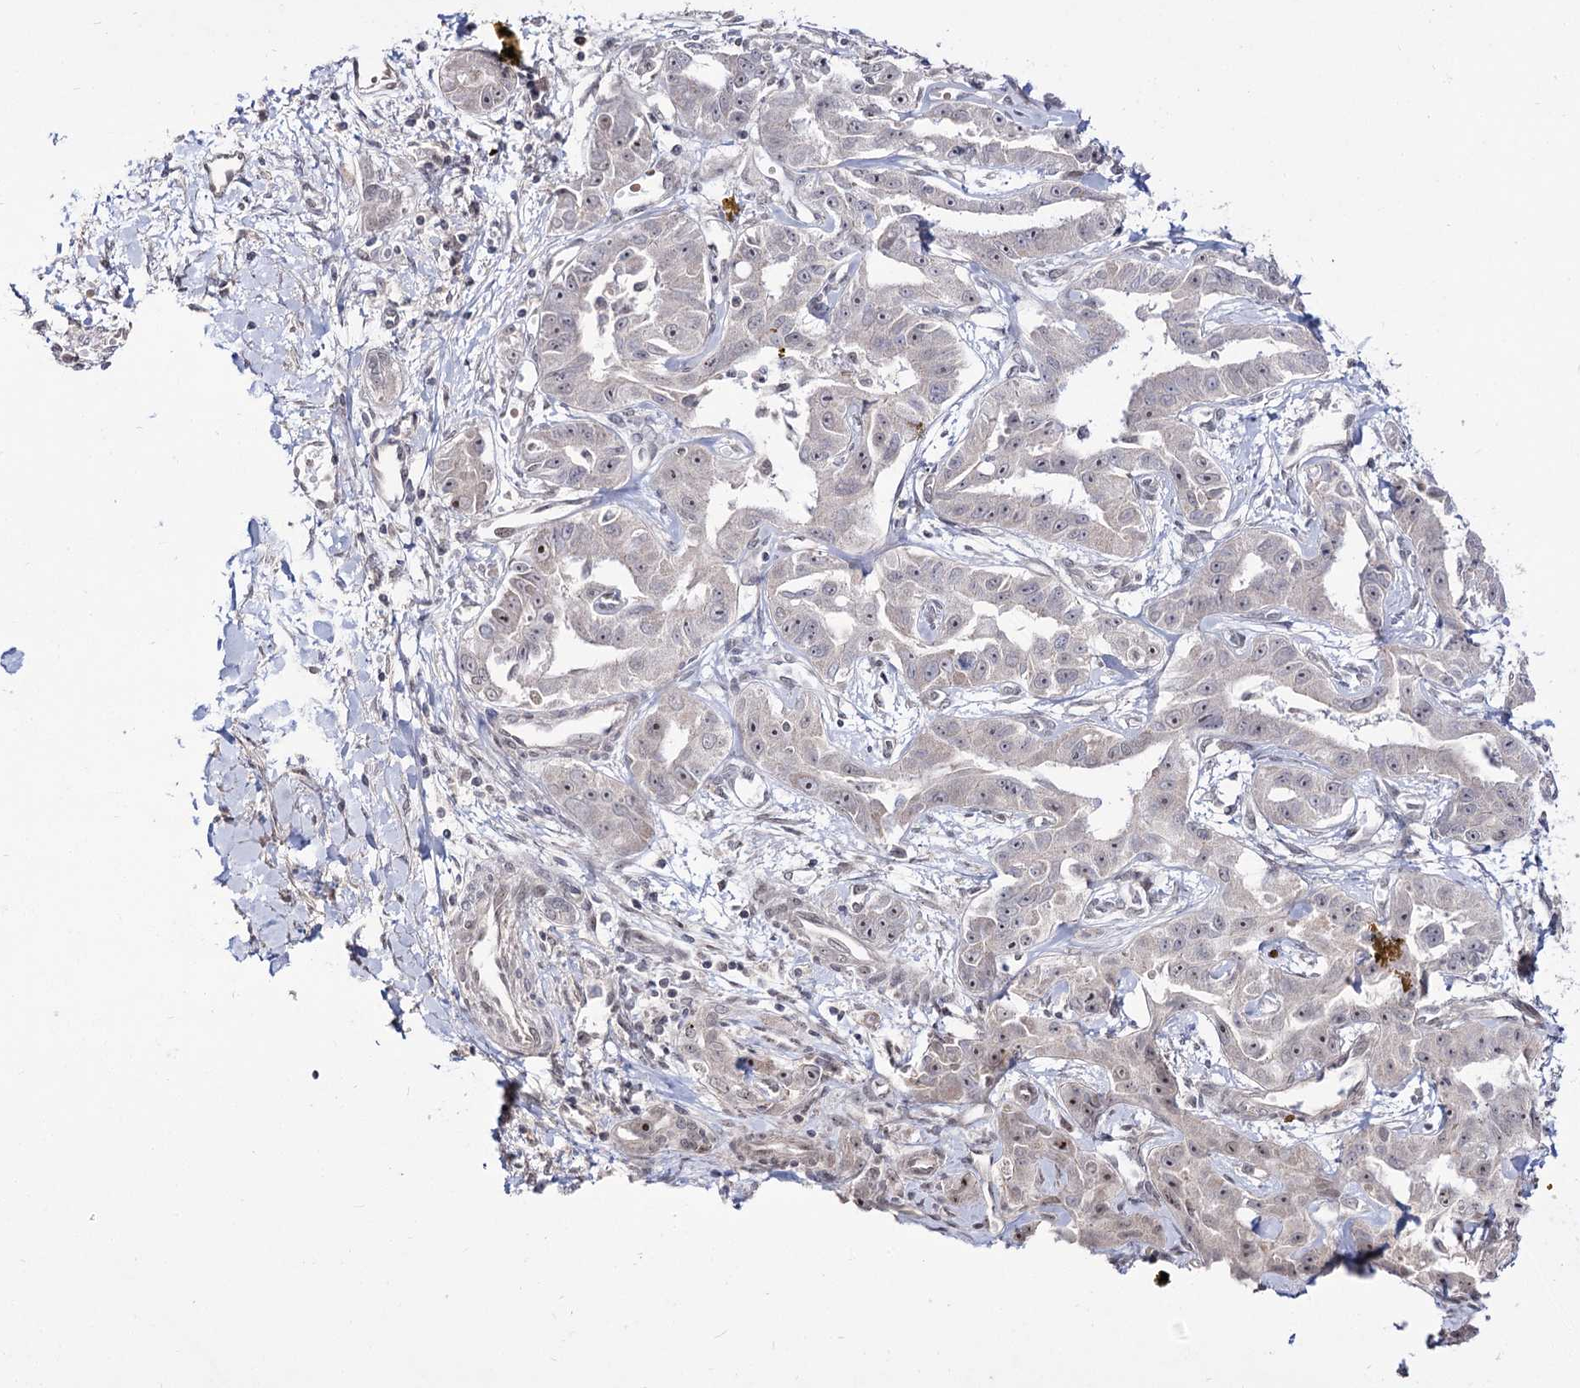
{"staining": {"intensity": "weak", "quantity": "<25%", "location": "nuclear"}, "tissue": "liver cancer", "cell_type": "Tumor cells", "image_type": "cancer", "snomed": [{"axis": "morphology", "description": "Cholangiocarcinoma"}, {"axis": "topography", "description": "Liver"}], "caption": "This is an immunohistochemistry (IHC) micrograph of cholangiocarcinoma (liver). There is no positivity in tumor cells.", "gene": "RRP9", "patient": {"sex": "male", "age": 59}}